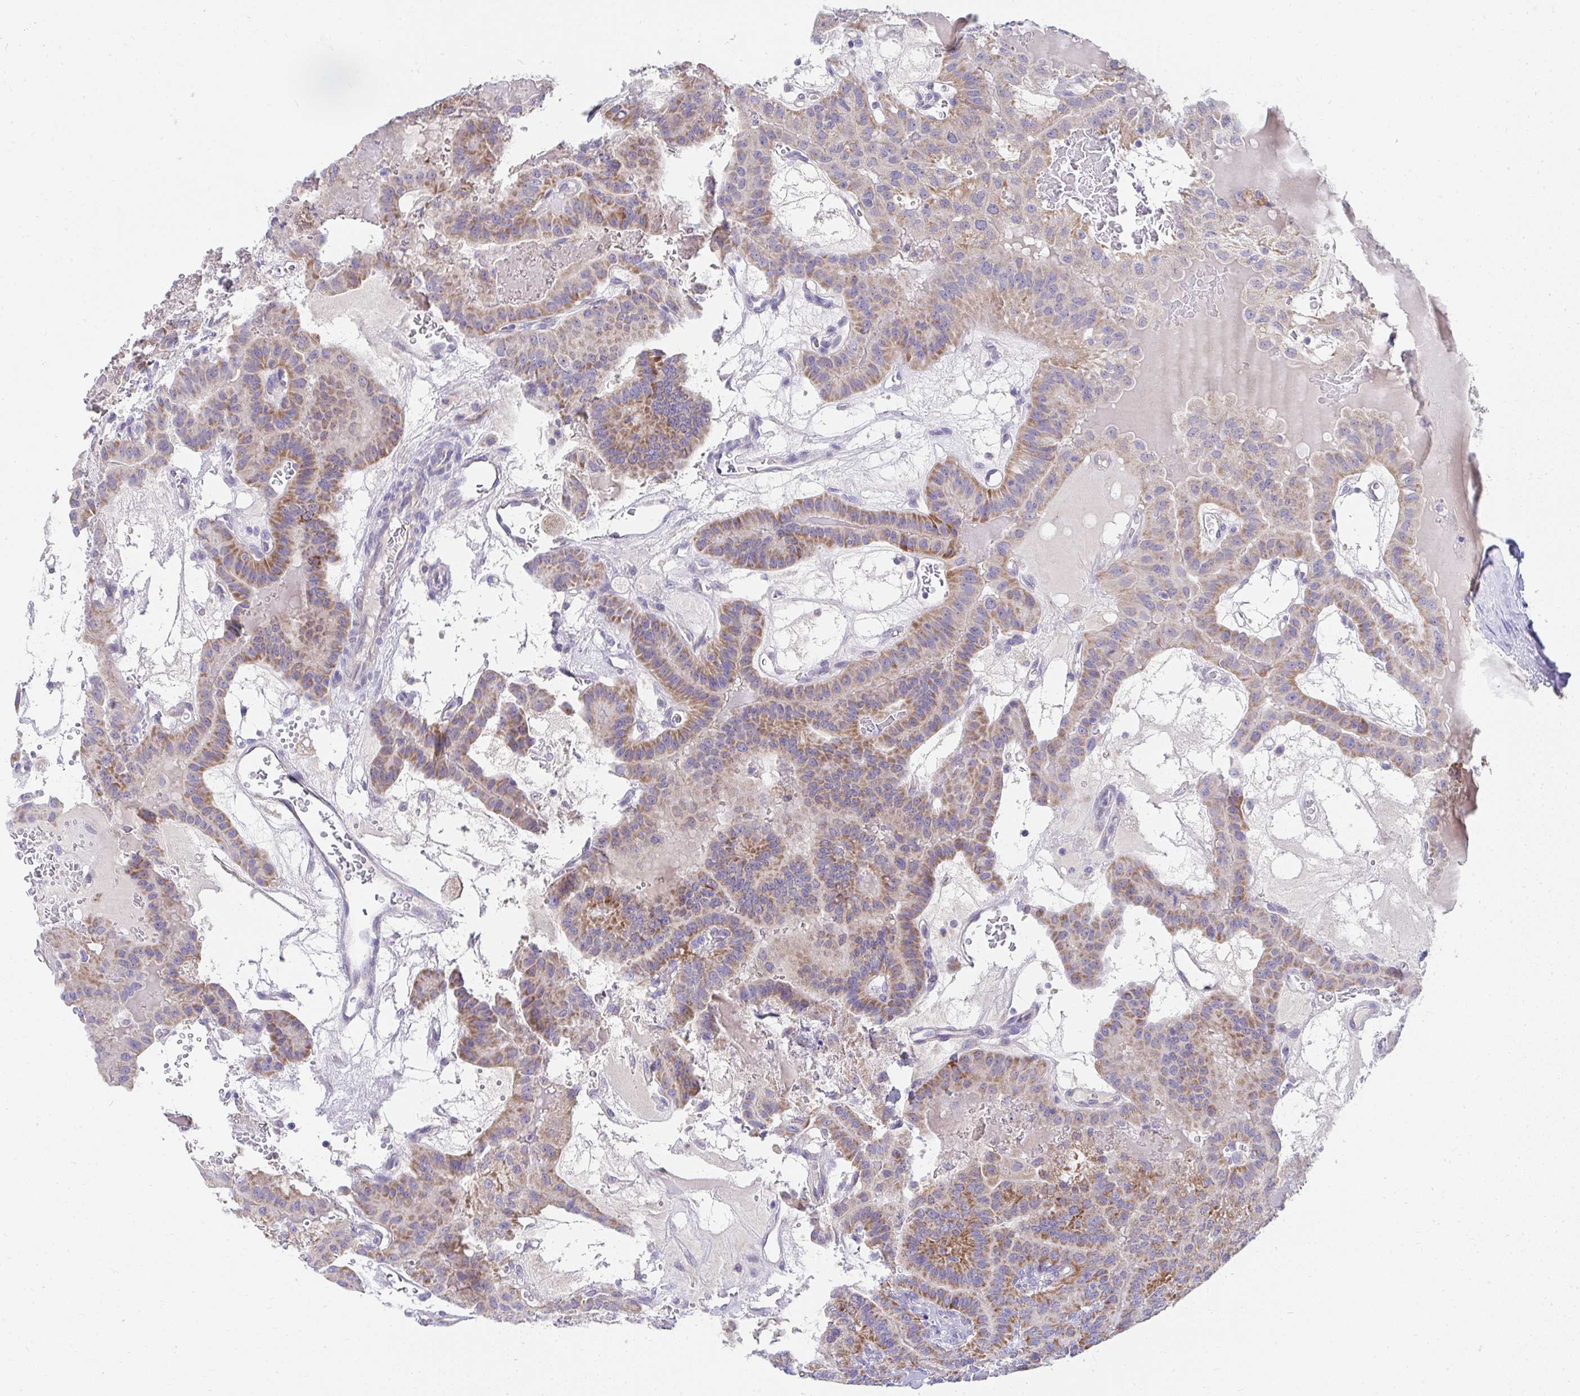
{"staining": {"intensity": "moderate", "quantity": ">75%", "location": "cytoplasmic/membranous"}, "tissue": "thyroid cancer", "cell_type": "Tumor cells", "image_type": "cancer", "snomed": [{"axis": "morphology", "description": "Papillary adenocarcinoma, NOS"}, {"axis": "topography", "description": "Thyroid gland"}], "caption": "Immunohistochemical staining of human thyroid cancer (papillary adenocarcinoma) displays medium levels of moderate cytoplasmic/membranous protein staining in about >75% of tumor cells.", "gene": "PRRG3", "patient": {"sex": "male", "age": 87}}